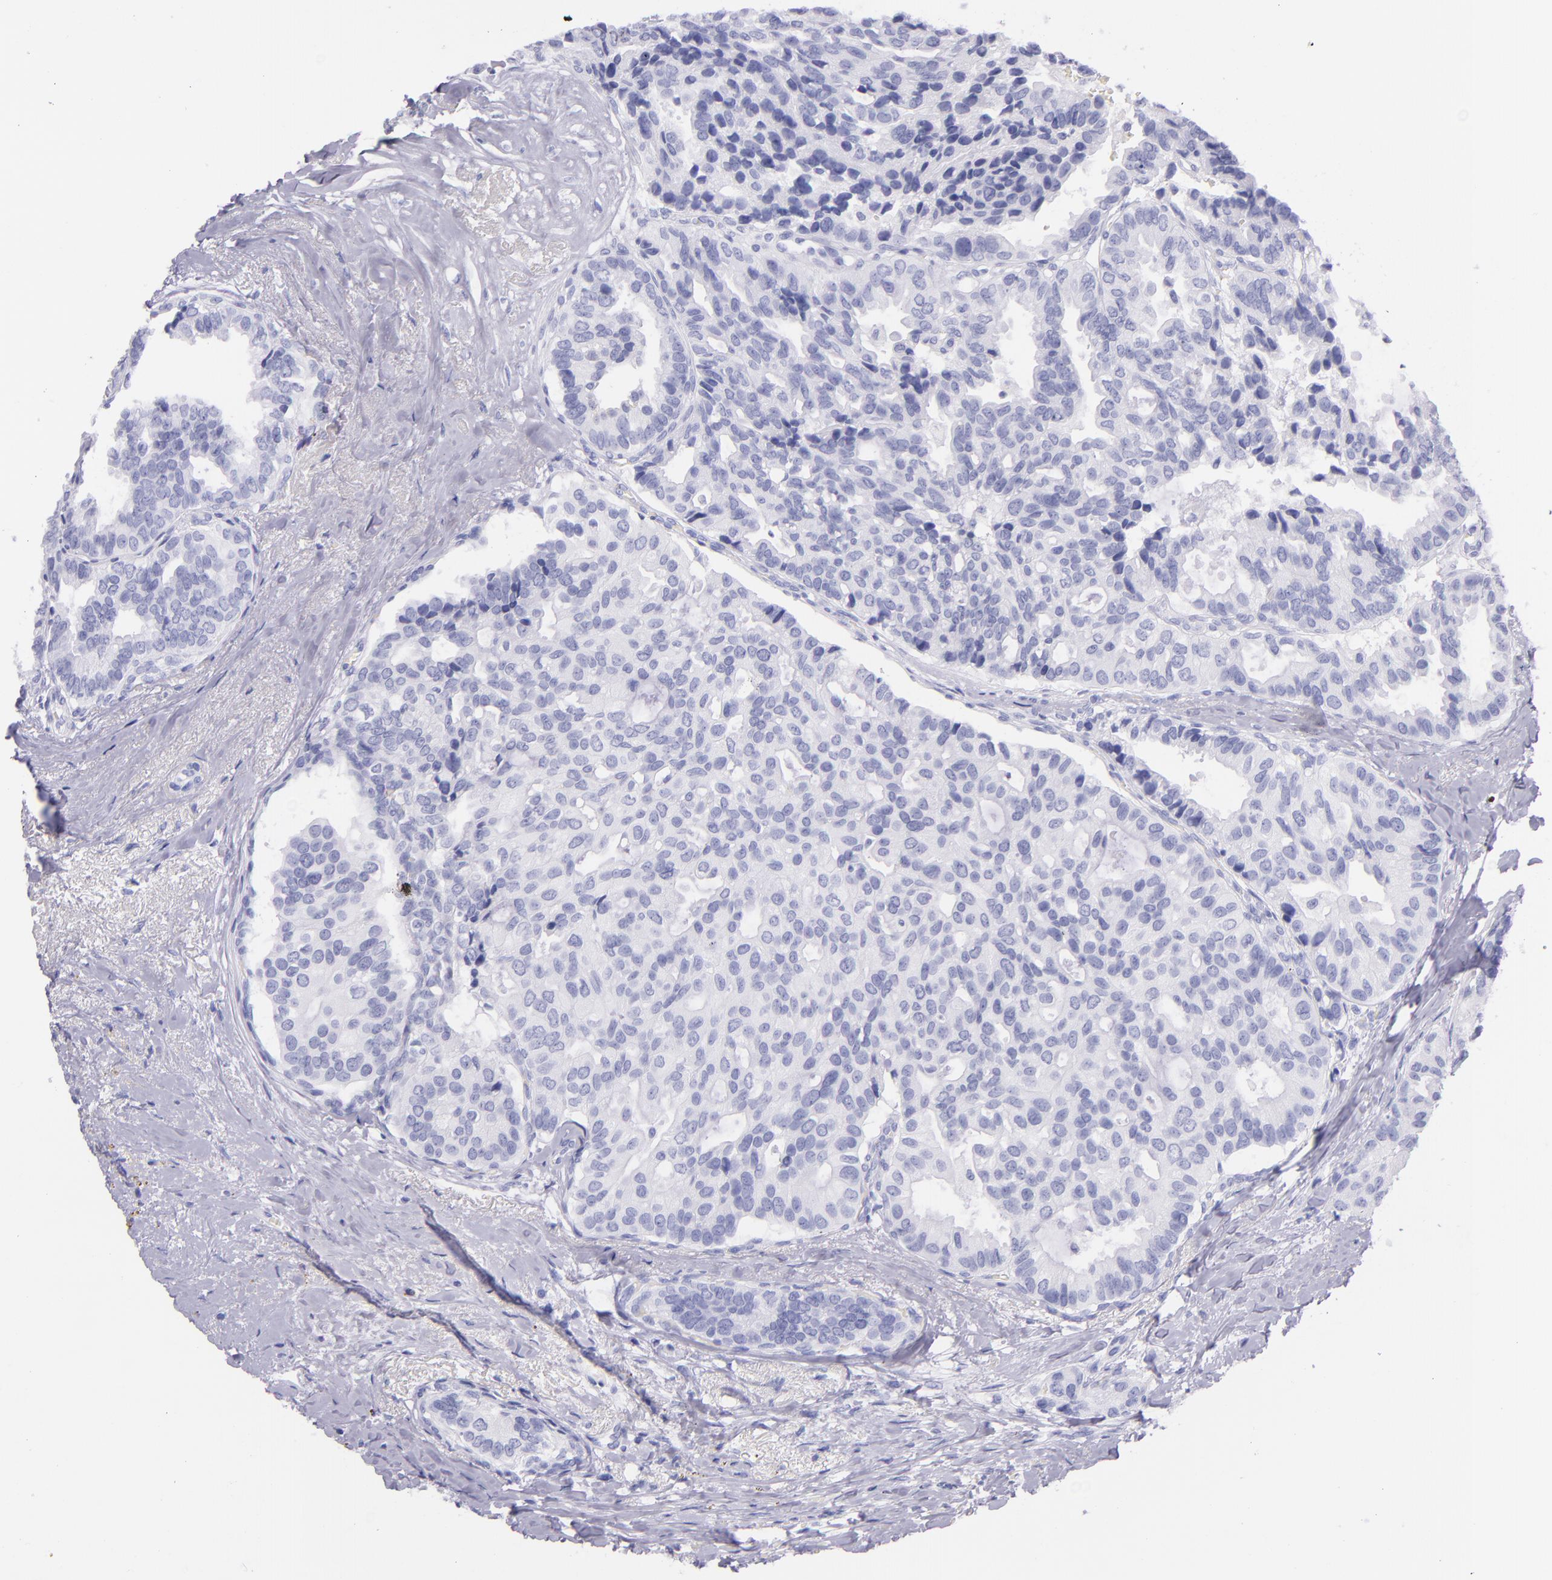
{"staining": {"intensity": "negative", "quantity": "none", "location": "none"}, "tissue": "breast cancer", "cell_type": "Tumor cells", "image_type": "cancer", "snomed": [{"axis": "morphology", "description": "Duct carcinoma"}, {"axis": "topography", "description": "Breast"}], "caption": "Tumor cells are negative for brown protein staining in breast cancer (infiltrating ductal carcinoma). (DAB immunohistochemistry, high magnification).", "gene": "SFTPB", "patient": {"sex": "female", "age": 69}}